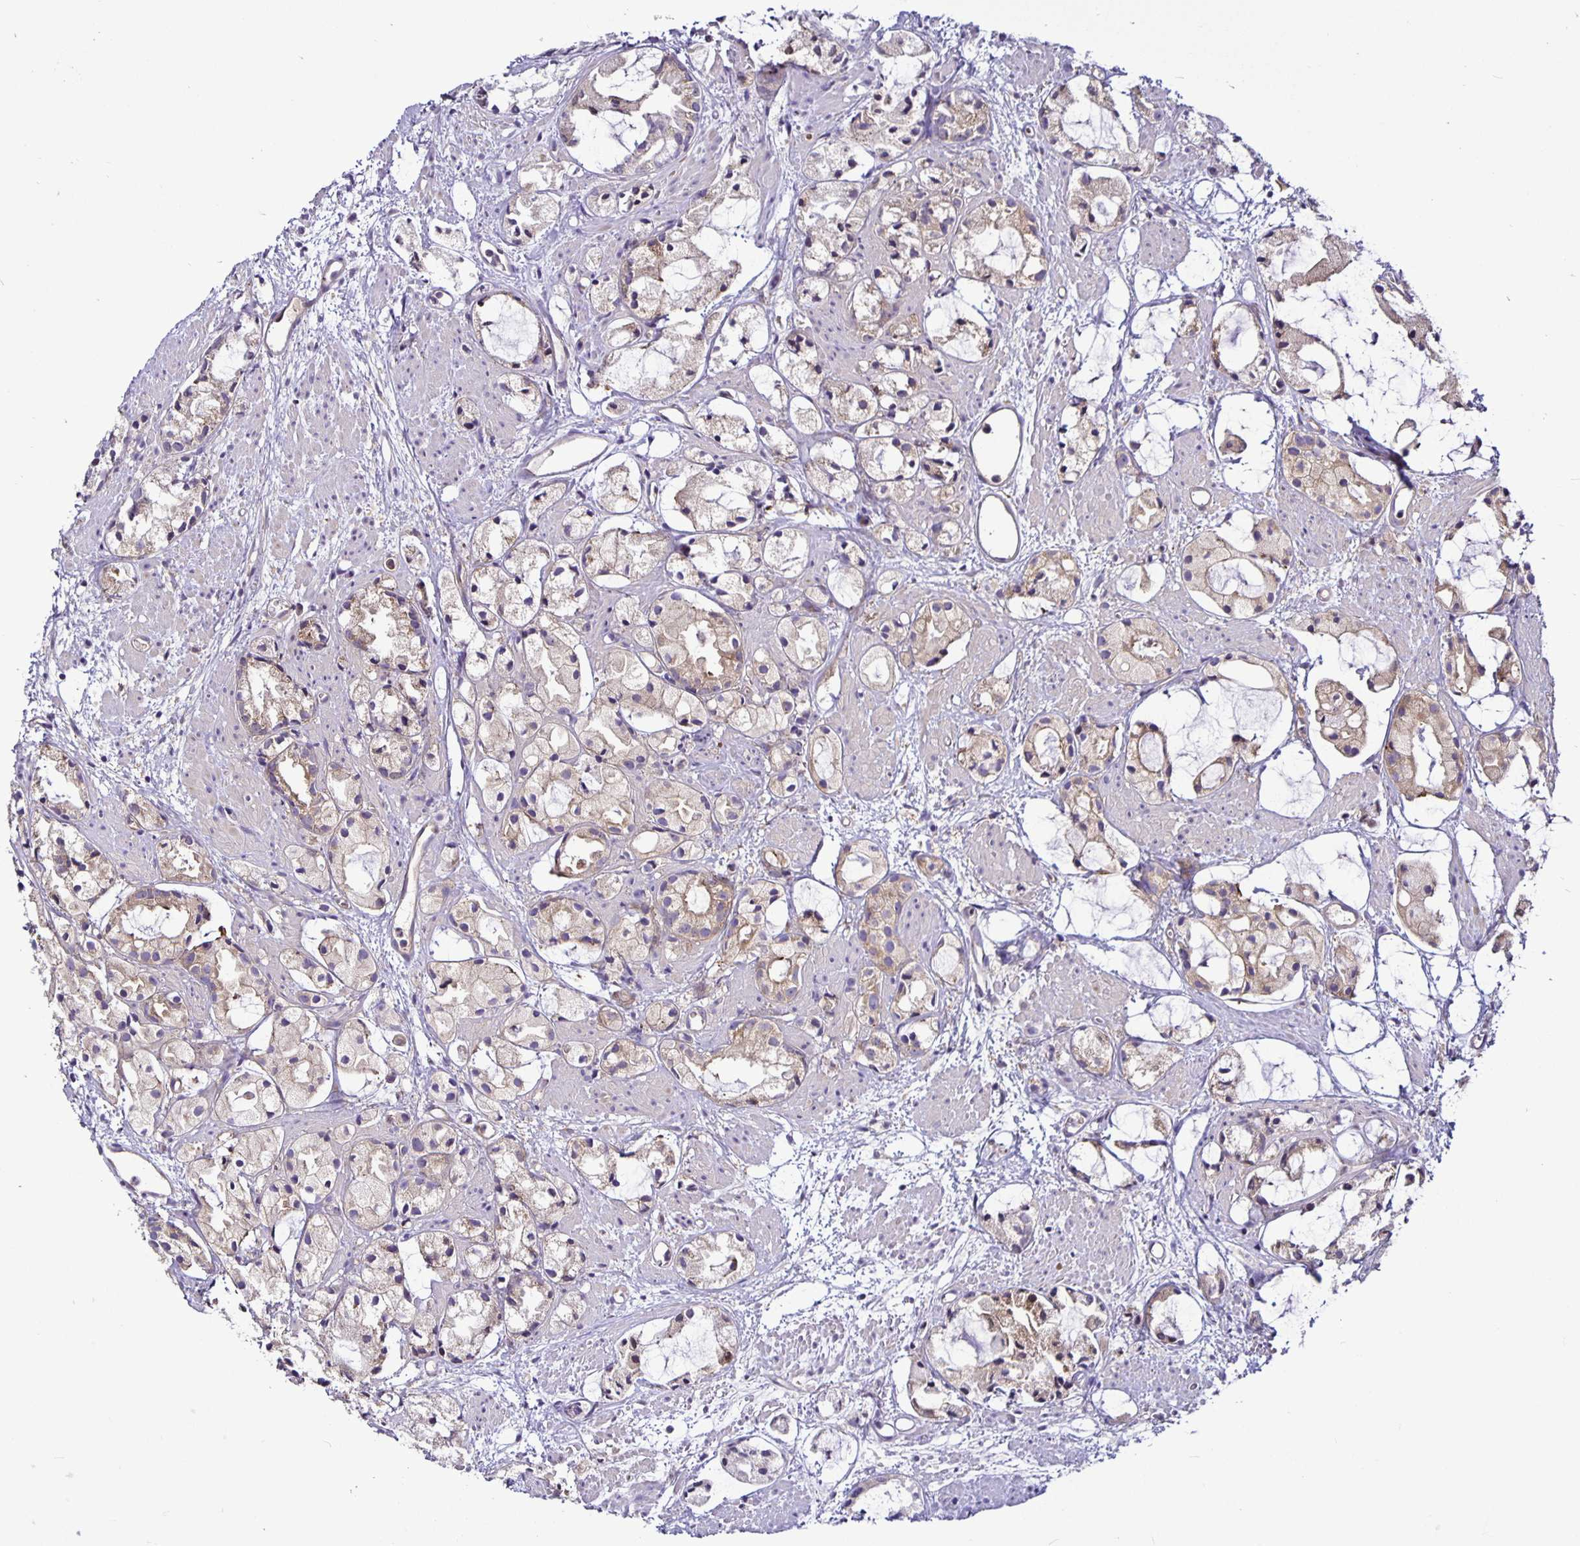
{"staining": {"intensity": "weak", "quantity": "<25%", "location": "cytoplasmic/membranous"}, "tissue": "prostate cancer", "cell_type": "Tumor cells", "image_type": "cancer", "snomed": [{"axis": "morphology", "description": "Adenocarcinoma, High grade"}, {"axis": "topography", "description": "Prostate"}], "caption": "An image of human high-grade adenocarcinoma (prostate) is negative for staining in tumor cells.", "gene": "SNX5", "patient": {"sex": "male", "age": 85}}